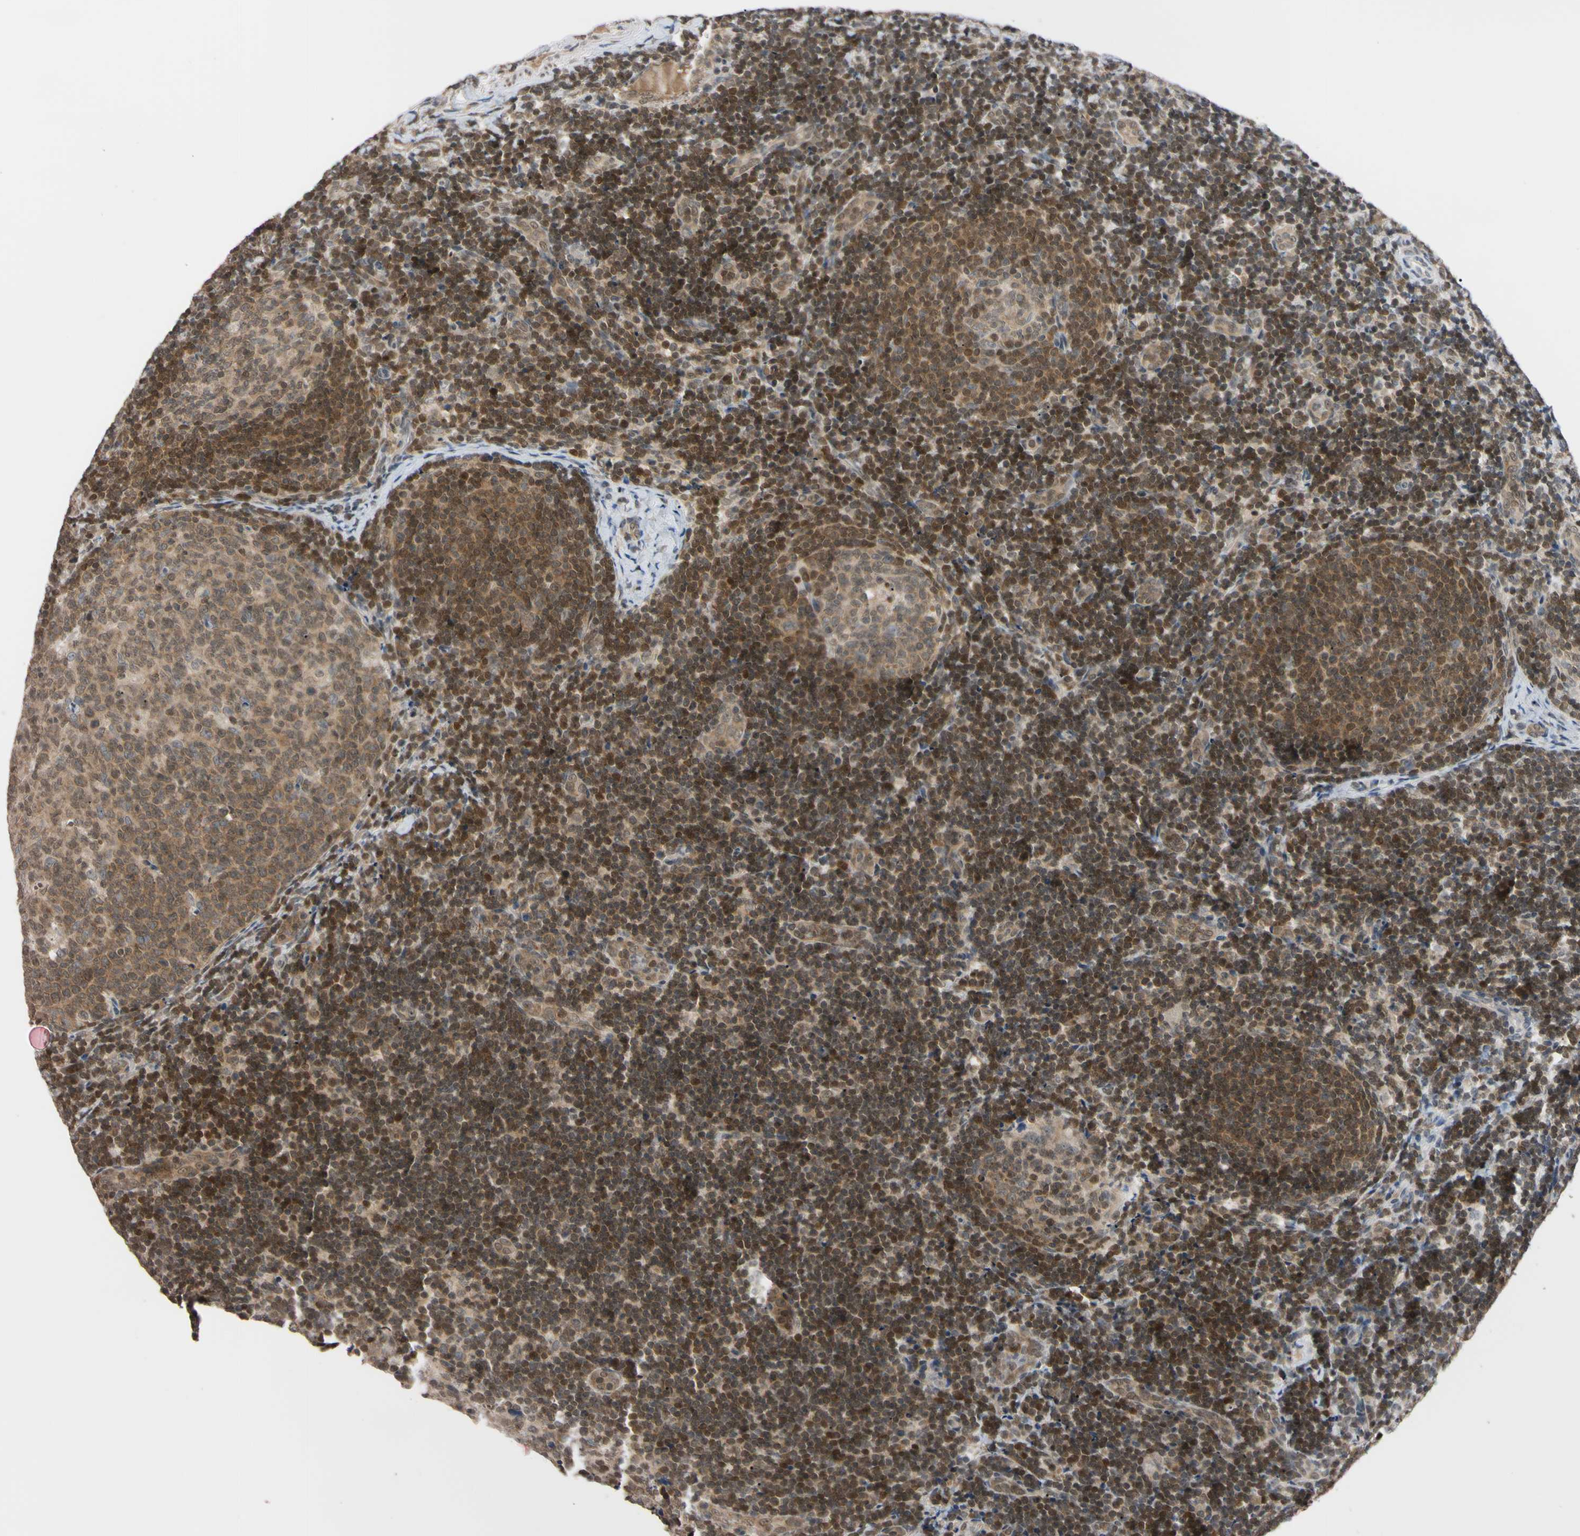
{"staining": {"intensity": "weak", "quantity": ">75%", "location": "cytoplasmic/membranous"}, "tissue": "lymph node", "cell_type": "Germinal center cells", "image_type": "normal", "snomed": [{"axis": "morphology", "description": "Normal tissue, NOS"}, {"axis": "topography", "description": "Lymph node"}], "caption": "DAB immunohistochemical staining of normal lymph node exhibits weak cytoplasmic/membranous protein positivity in approximately >75% of germinal center cells.", "gene": "UBE2I", "patient": {"sex": "female", "age": 14}}